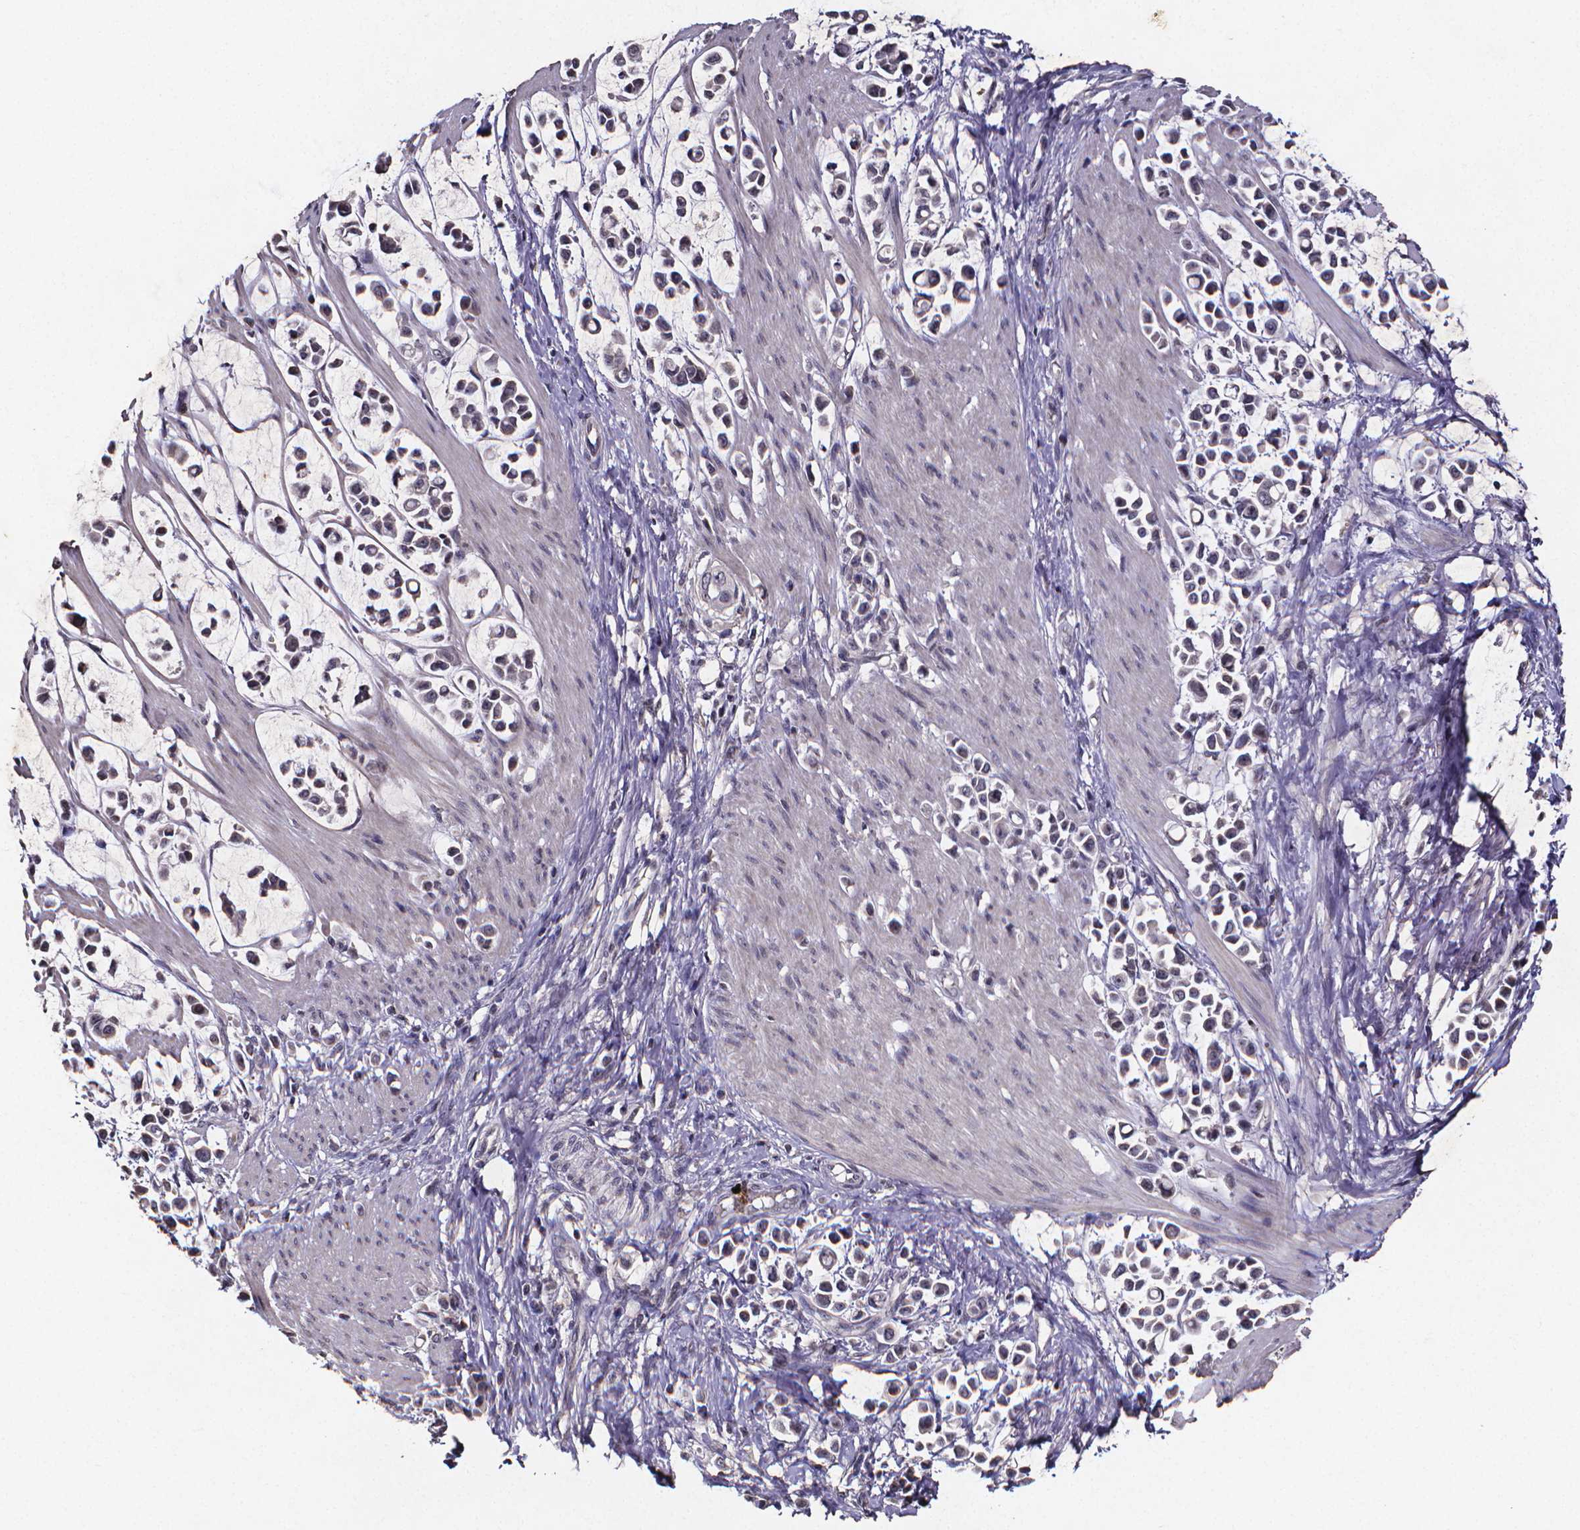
{"staining": {"intensity": "negative", "quantity": "none", "location": "none"}, "tissue": "stomach cancer", "cell_type": "Tumor cells", "image_type": "cancer", "snomed": [{"axis": "morphology", "description": "Adenocarcinoma, NOS"}, {"axis": "topography", "description": "Stomach"}], "caption": "DAB (3,3'-diaminobenzidine) immunohistochemical staining of human stomach adenocarcinoma displays no significant staining in tumor cells.", "gene": "TP73", "patient": {"sex": "male", "age": 82}}